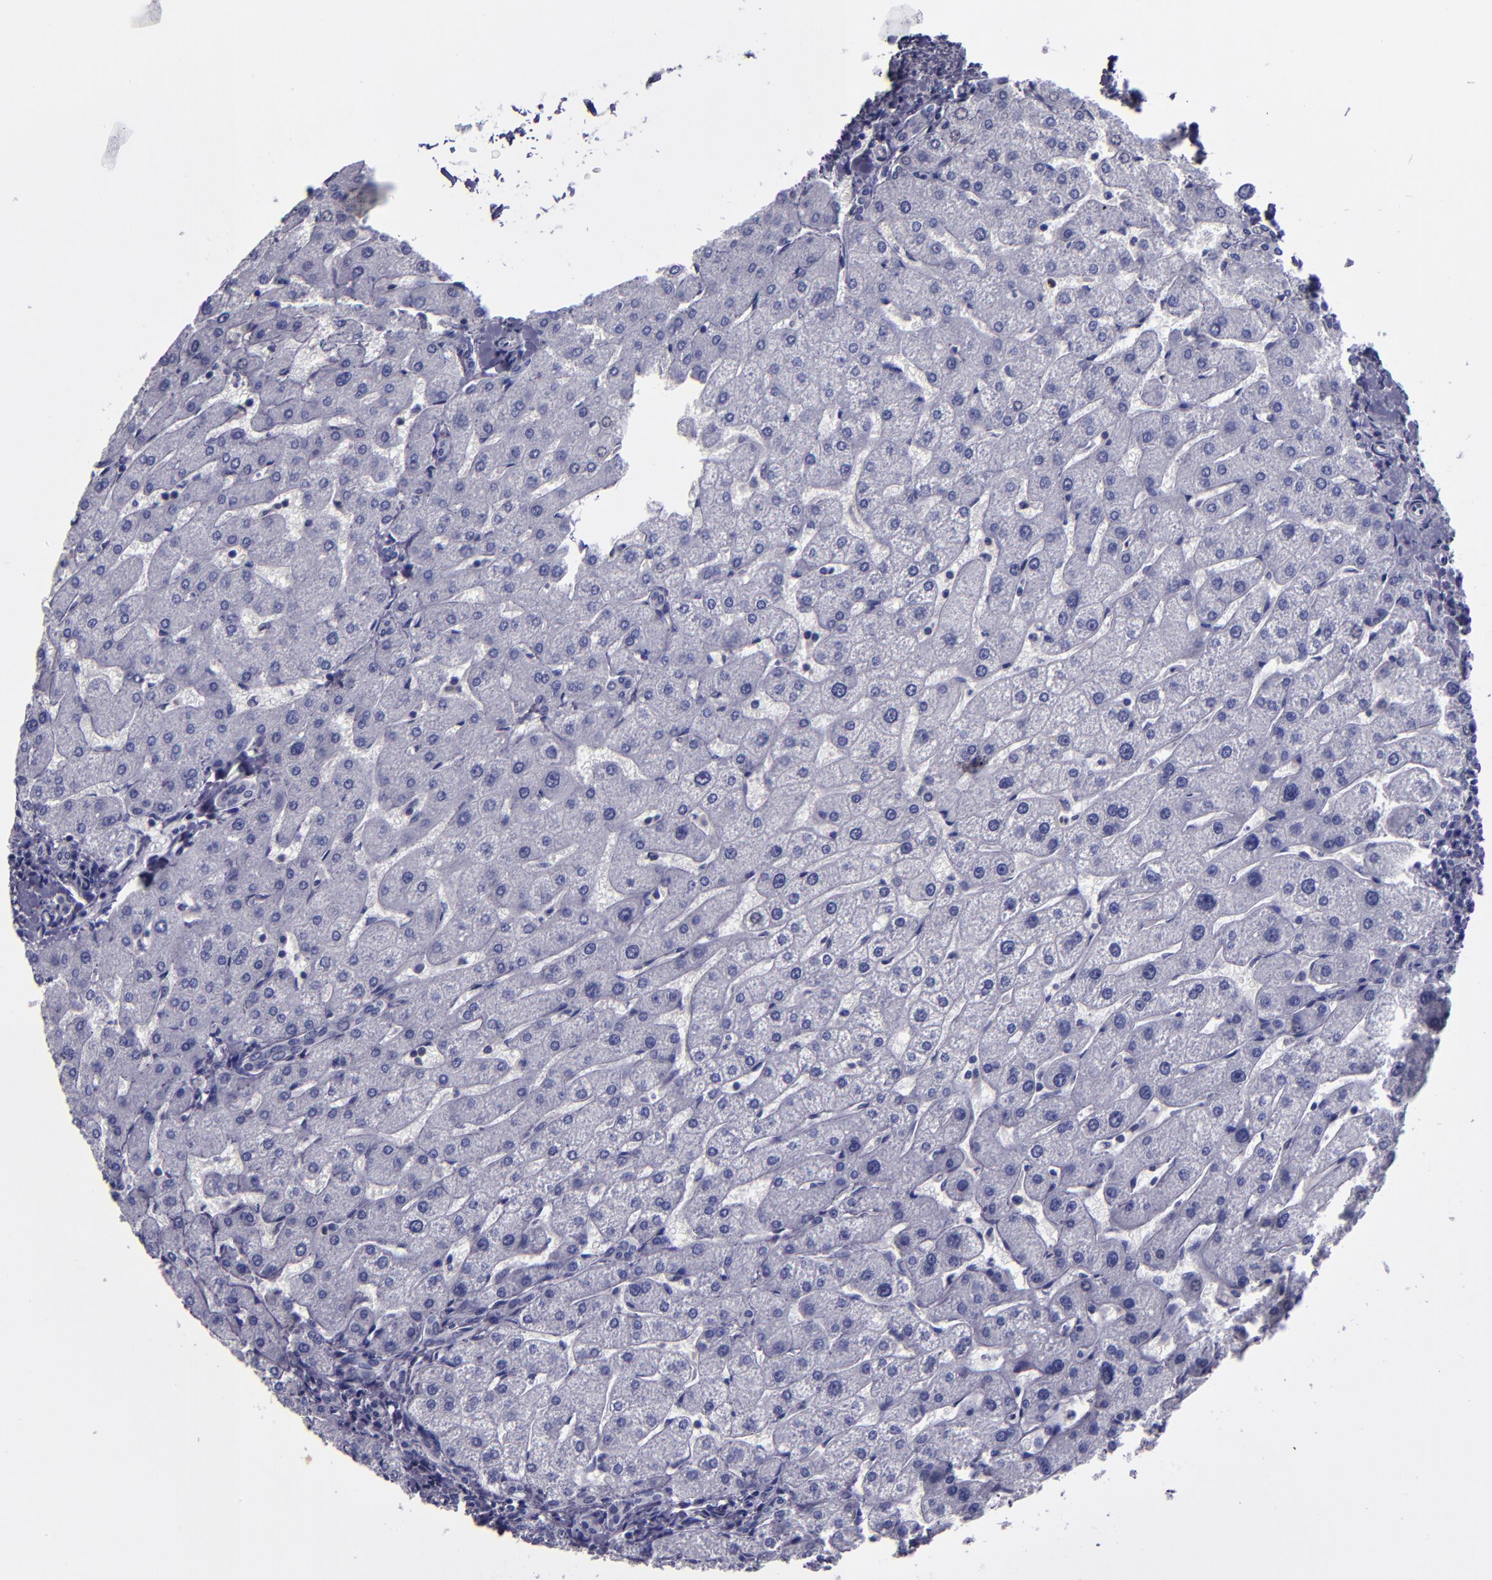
{"staining": {"intensity": "negative", "quantity": "none", "location": "none"}, "tissue": "liver", "cell_type": "Cholangiocytes", "image_type": "normal", "snomed": [{"axis": "morphology", "description": "Normal tissue, NOS"}, {"axis": "topography", "description": "Liver"}], "caption": "Immunohistochemical staining of unremarkable liver displays no significant positivity in cholangiocytes. (Immunohistochemistry (ihc), brightfield microscopy, high magnification).", "gene": "CEBPE", "patient": {"sex": "male", "age": 67}}